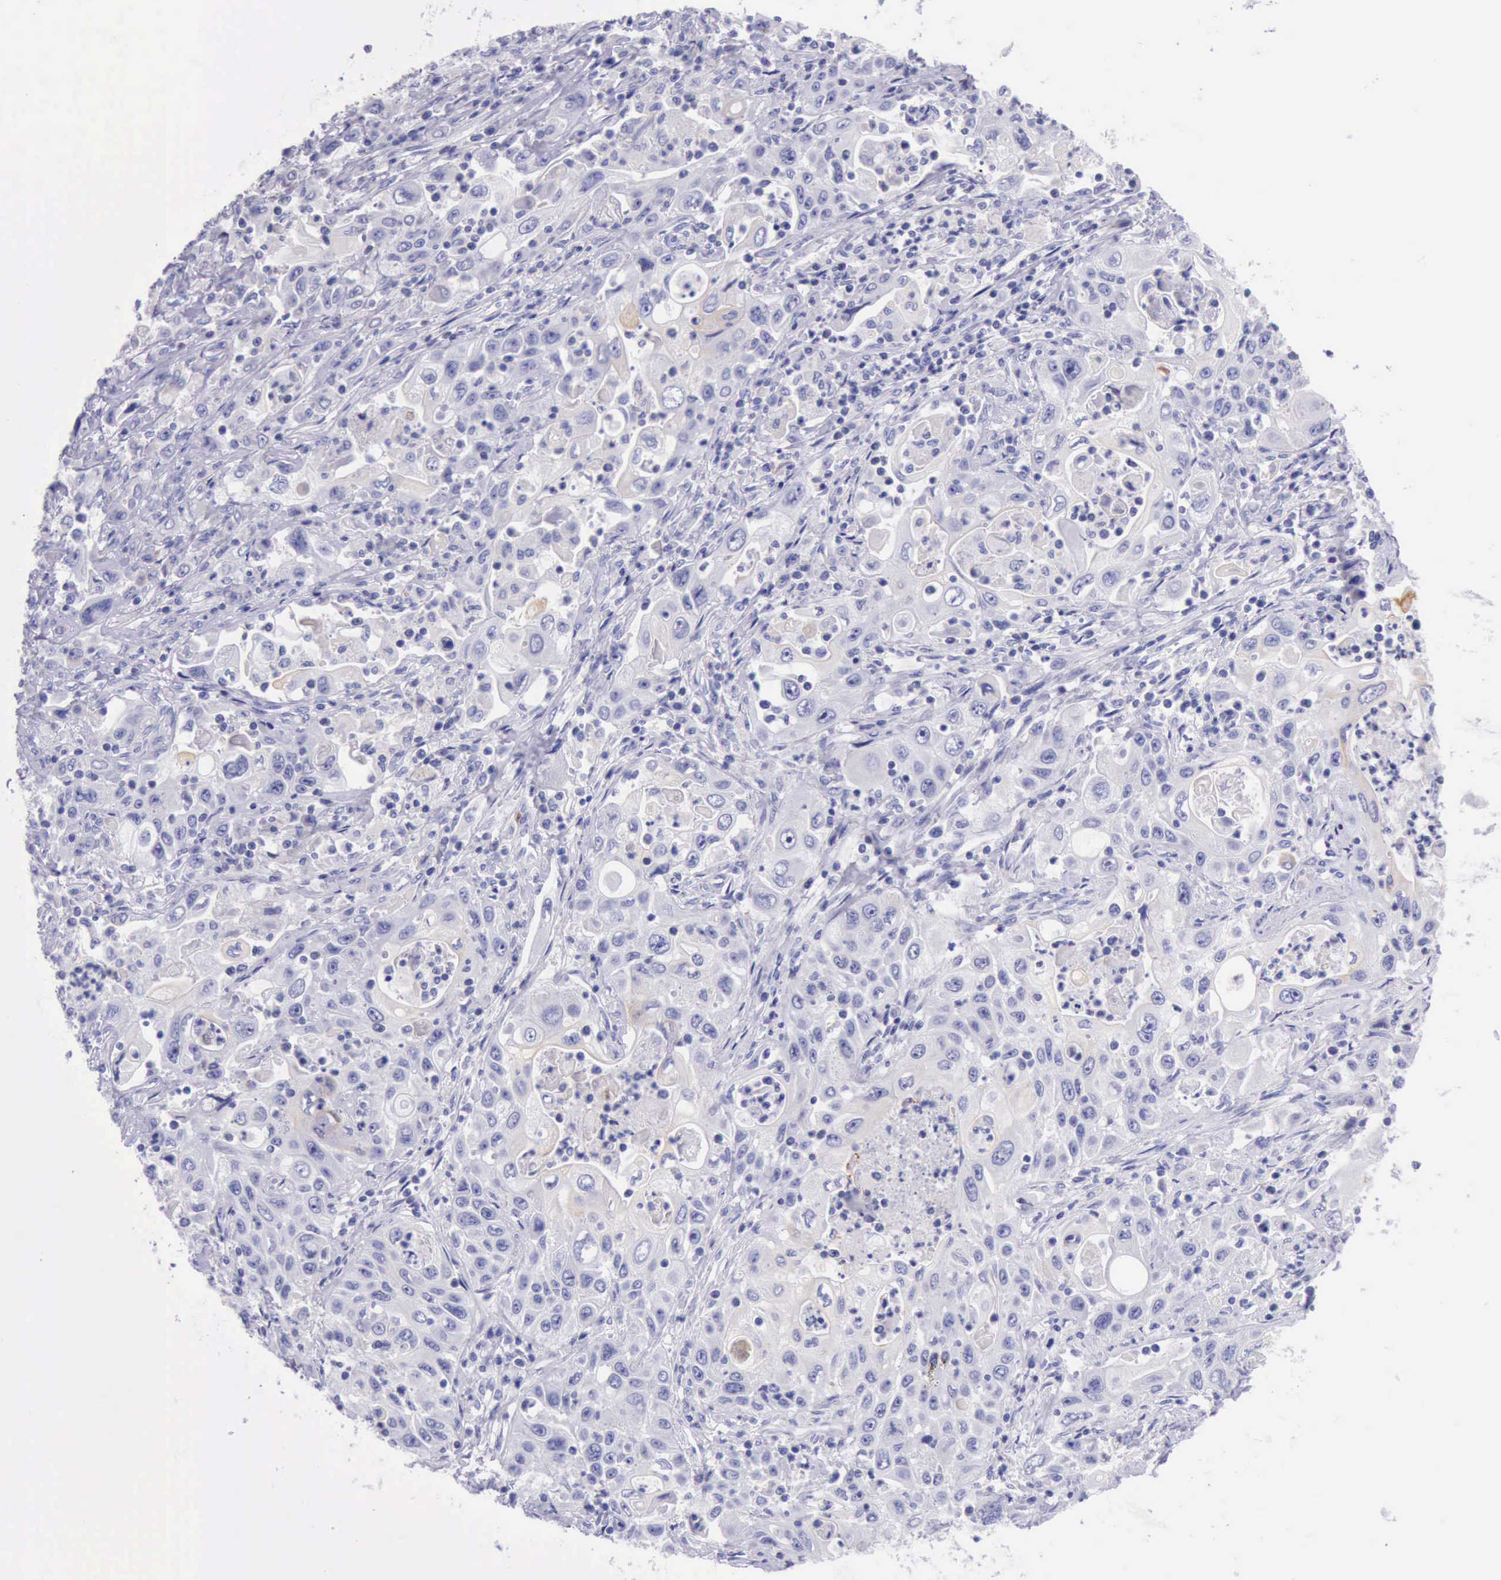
{"staining": {"intensity": "negative", "quantity": "none", "location": "none"}, "tissue": "pancreatic cancer", "cell_type": "Tumor cells", "image_type": "cancer", "snomed": [{"axis": "morphology", "description": "Adenocarcinoma, NOS"}, {"axis": "topography", "description": "Pancreas"}], "caption": "DAB immunohistochemical staining of human adenocarcinoma (pancreatic) demonstrates no significant expression in tumor cells. (DAB (3,3'-diaminobenzidine) immunohistochemistry with hematoxylin counter stain).", "gene": "KRT8", "patient": {"sex": "male", "age": 70}}